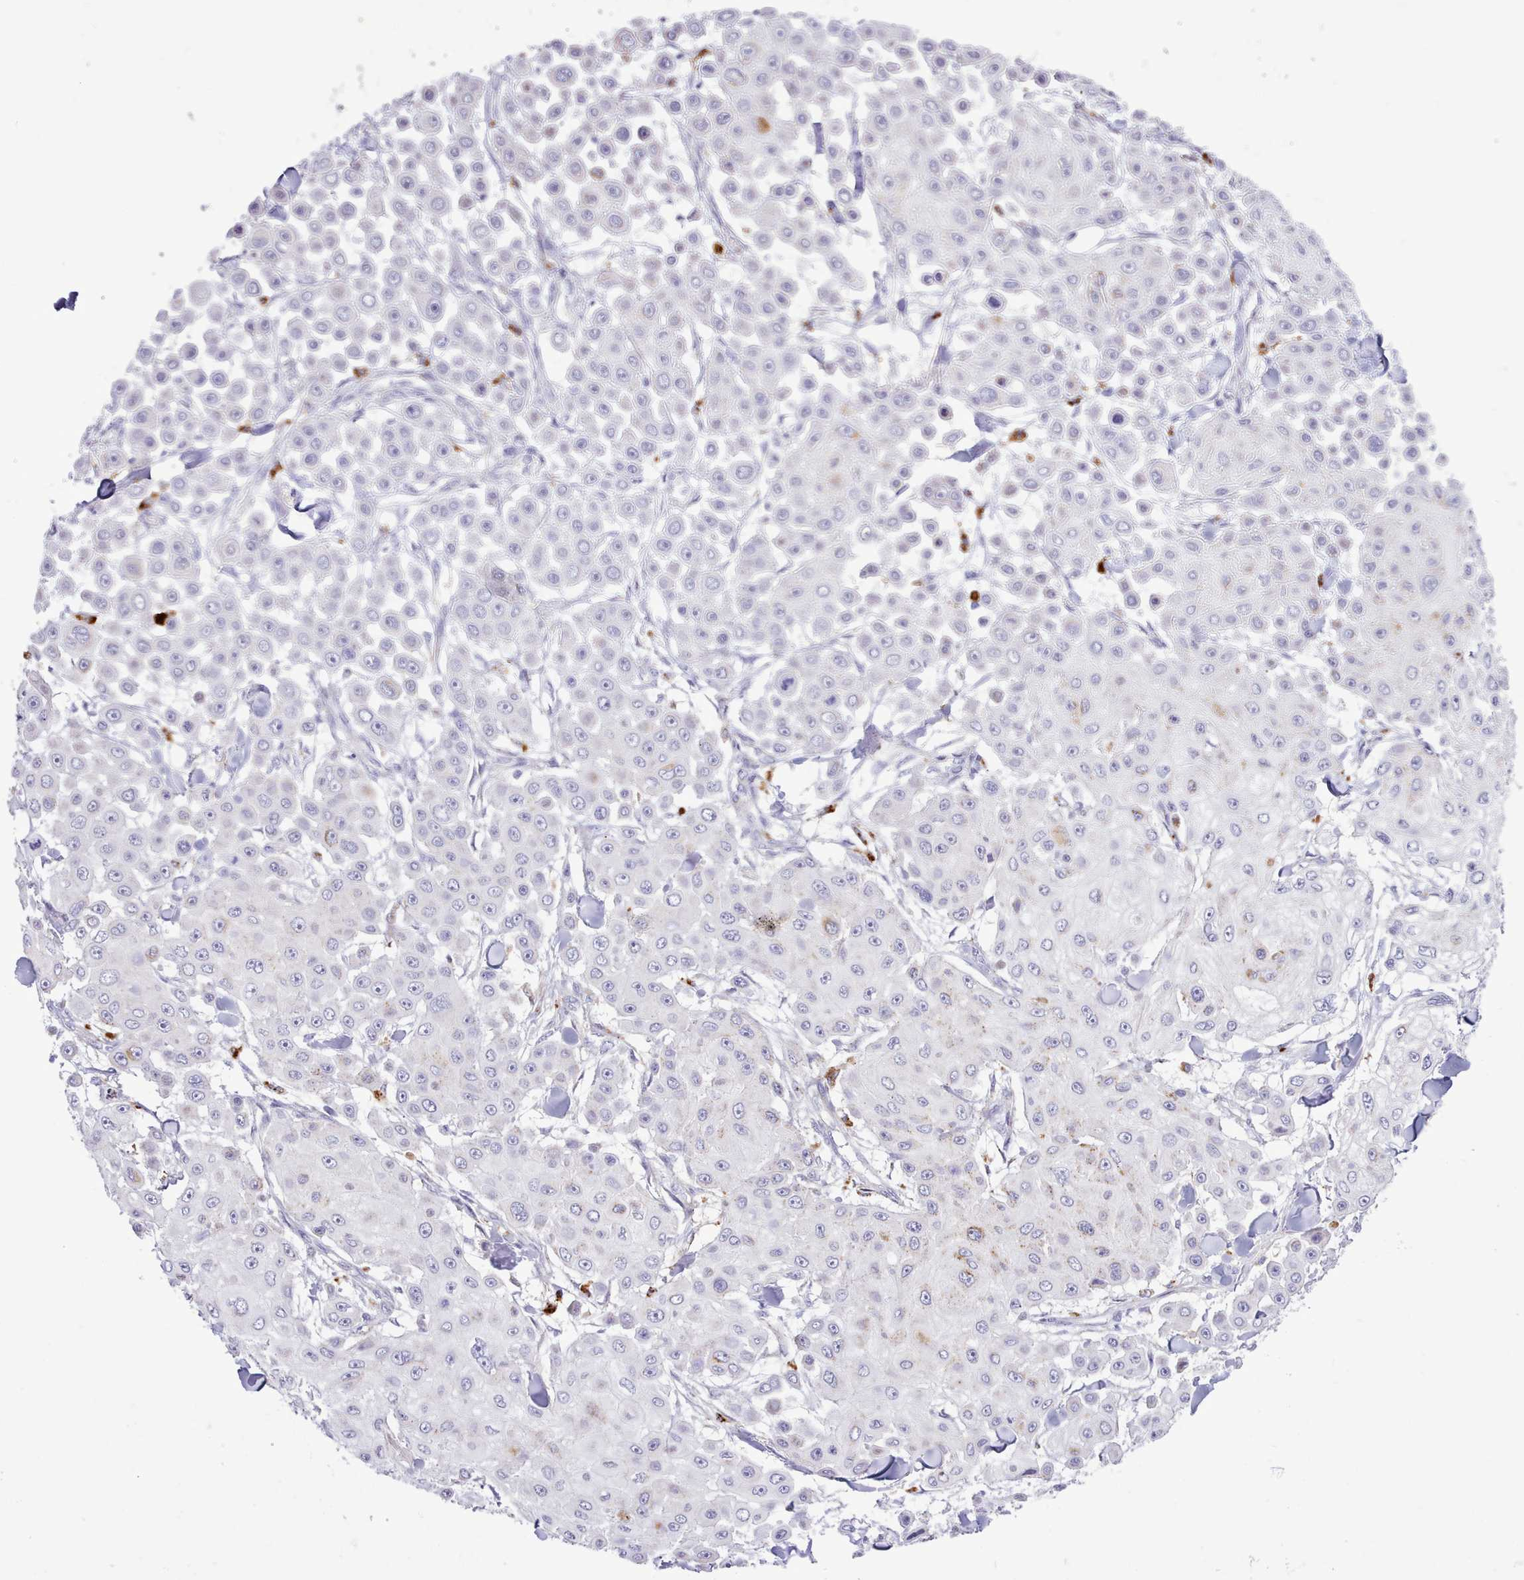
{"staining": {"intensity": "negative", "quantity": "none", "location": "none"}, "tissue": "skin cancer", "cell_type": "Tumor cells", "image_type": "cancer", "snomed": [{"axis": "morphology", "description": "Squamous cell carcinoma, NOS"}, {"axis": "topography", "description": "Skin"}], "caption": "Immunohistochemistry (IHC) histopathology image of human skin cancer (squamous cell carcinoma) stained for a protein (brown), which reveals no positivity in tumor cells. (DAB (3,3'-diaminobenzidine) immunohistochemistry (IHC), high magnification).", "gene": "SRD5A1", "patient": {"sex": "male", "age": 67}}